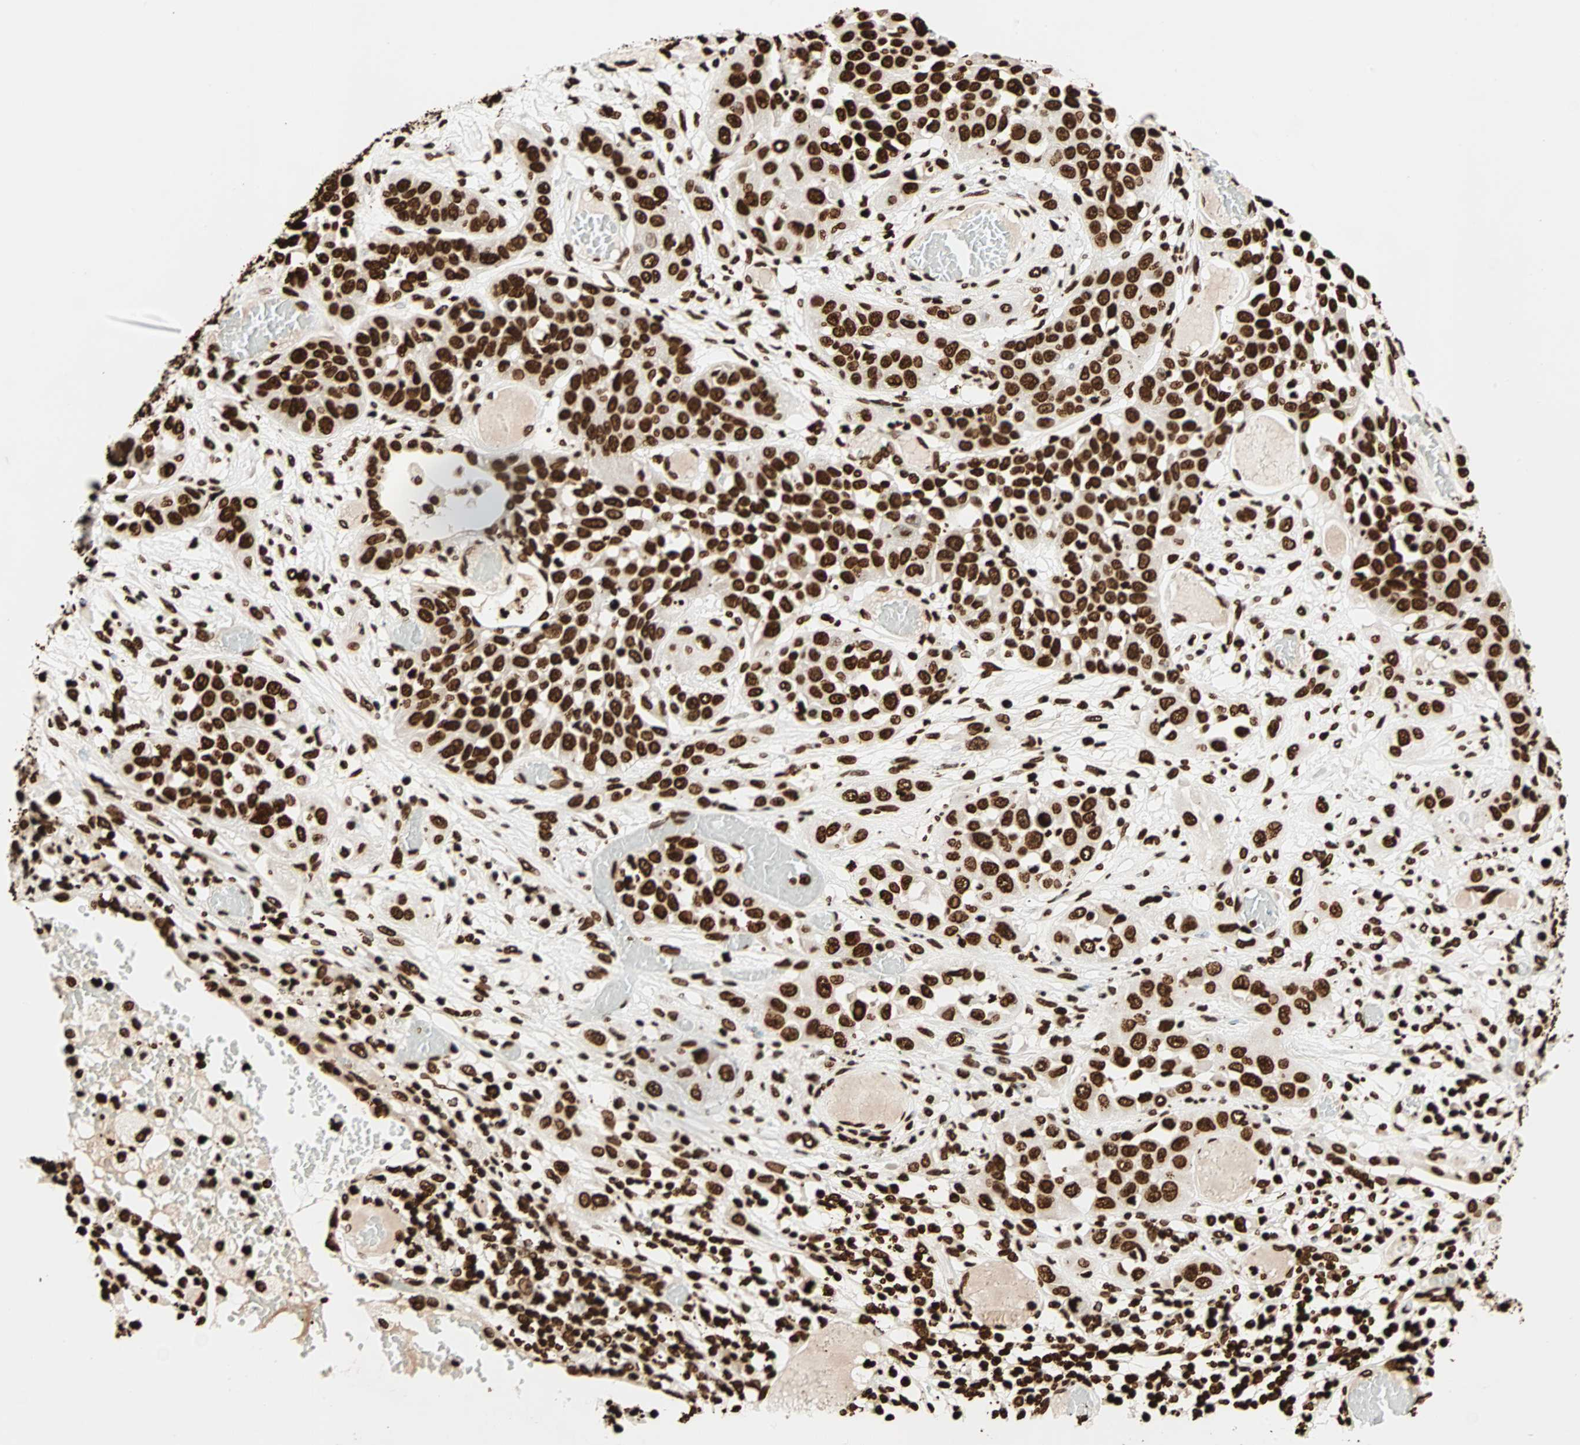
{"staining": {"intensity": "strong", "quantity": ">75%", "location": "nuclear"}, "tissue": "lung cancer", "cell_type": "Tumor cells", "image_type": "cancer", "snomed": [{"axis": "morphology", "description": "Squamous cell carcinoma, NOS"}, {"axis": "topography", "description": "Lung"}], "caption": "Approximately >75% of tumor cells in squamous cell carcinoma (lung) show strong nuclear protein expression as visualized by brown immunohistochemical staining.", "gene": "GLI2", "patient": {"sex": "male", "age": 71}}